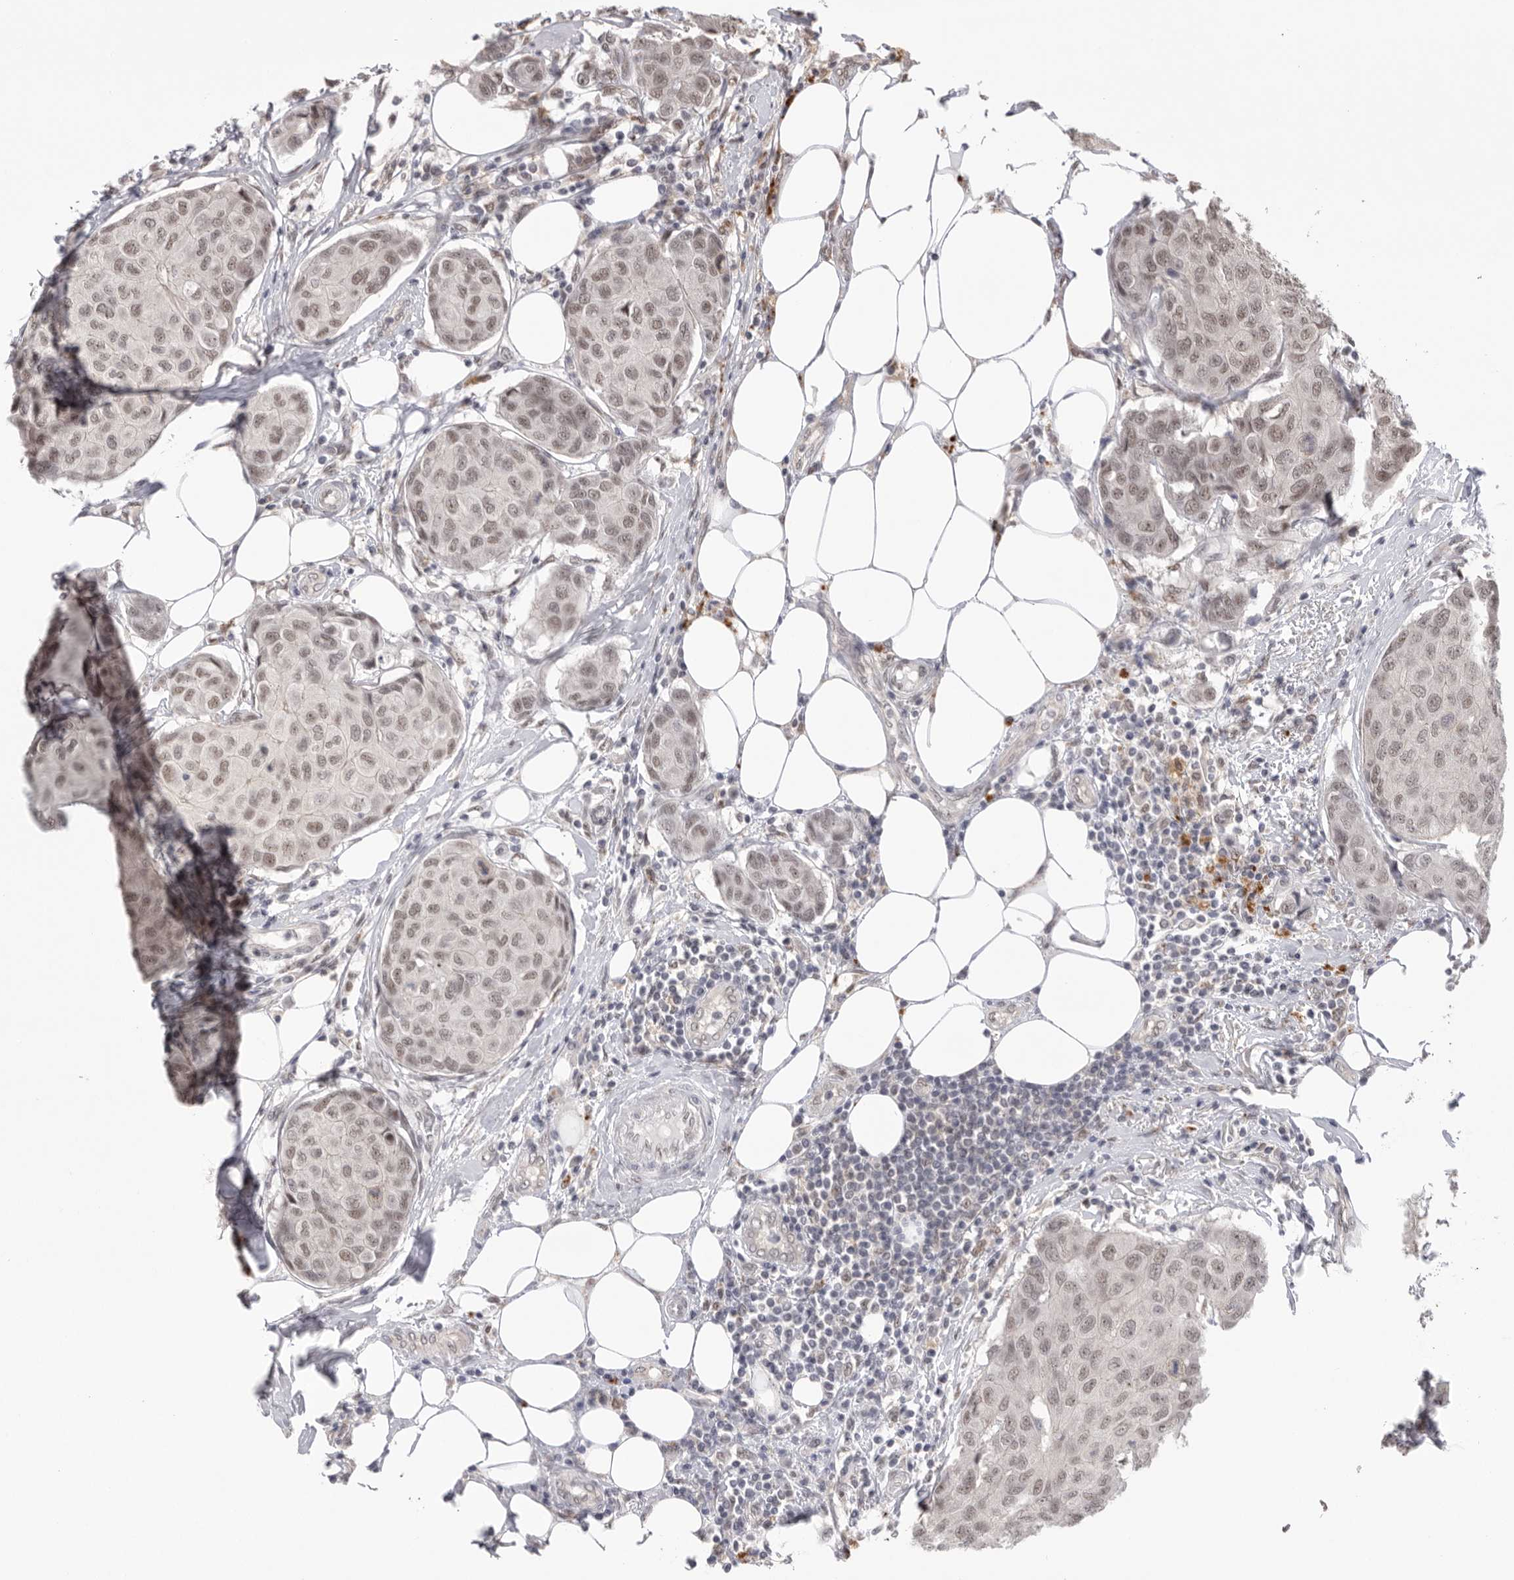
{"staining": {"intensity": "weak", "quantity": ">75%", "location": "nuclear"}, "tissue": "breast cancer", "cell_type": "Tumor cells", "image_type": "cancer", "snomed": [{"axis": "morphology", "description": "Duct carcinoma"}, {"axis": "topography", "description": "Breast"}], "caption": "Immunohistochemical staining of human infiltrating ductal carcinoma (breast) exhibits weak nuclear protein positivity in about >75% of tumor cells.", "gene": "BCLAF3", "patient": {"sex": "female", "age": 80}}